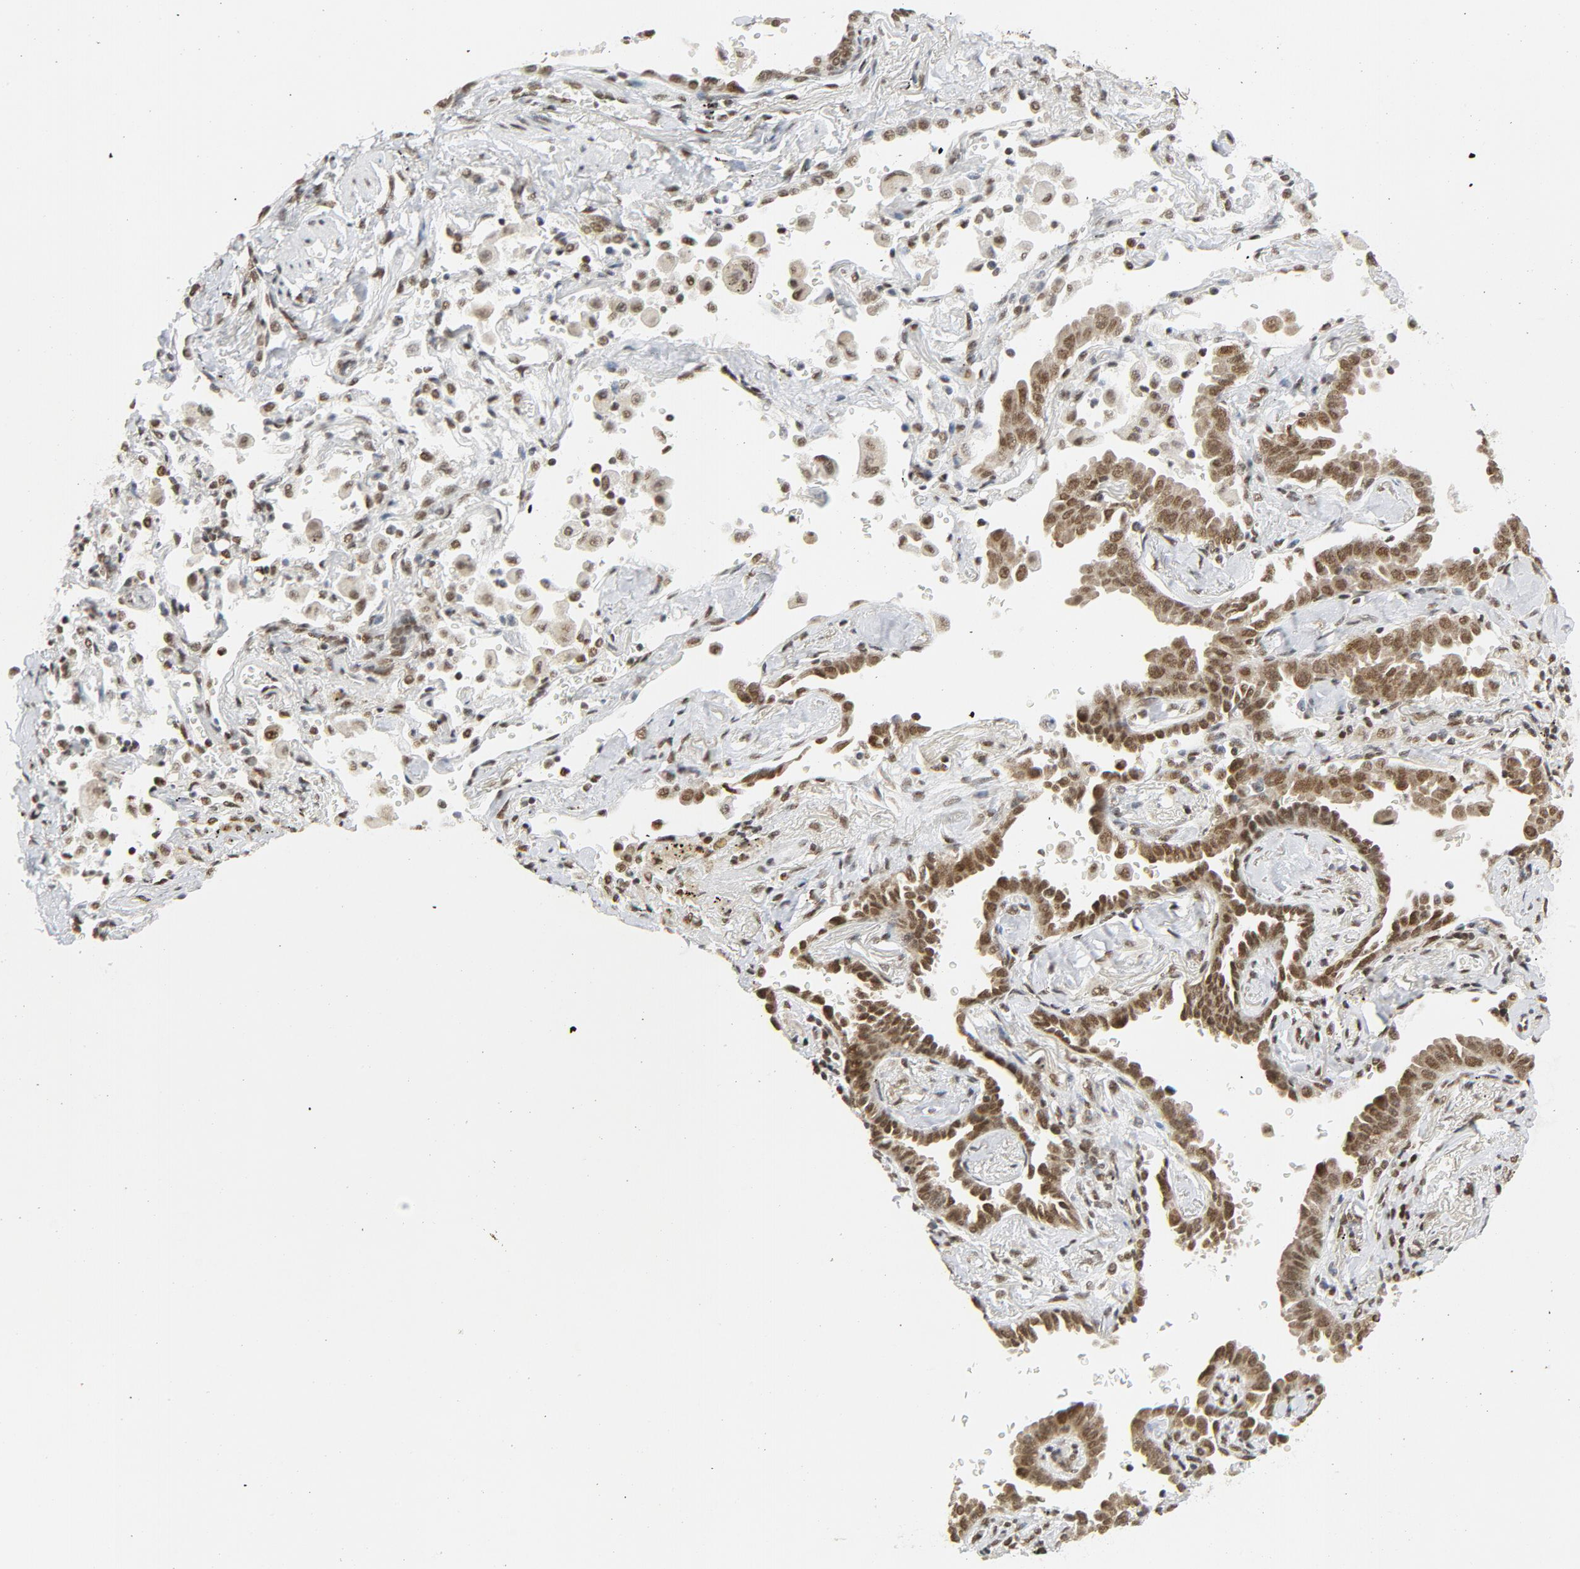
{"staining": {"intensity": "moderate", "quantity": ">75%", "location": "nuclear"}, "tissue": "lung cancer", "cell_type": "Tumor cells", "image_type": "cancer", "snomed": [{"axis": "morphology", "description": "Adenocarcinoma, NOS"}, {"axis": "topography", "description": "Lung"}], "caption": "IHC (DAB) staining of lung adenocarcinoma demonstrates moderate nuclear protein staining in approximately >75% of tumor cells. (brown staining indicates protein expression, while blue staining denotes nuclei).", "gene": "ERCC1", "patient": {"sex": "female", "age": 64}}